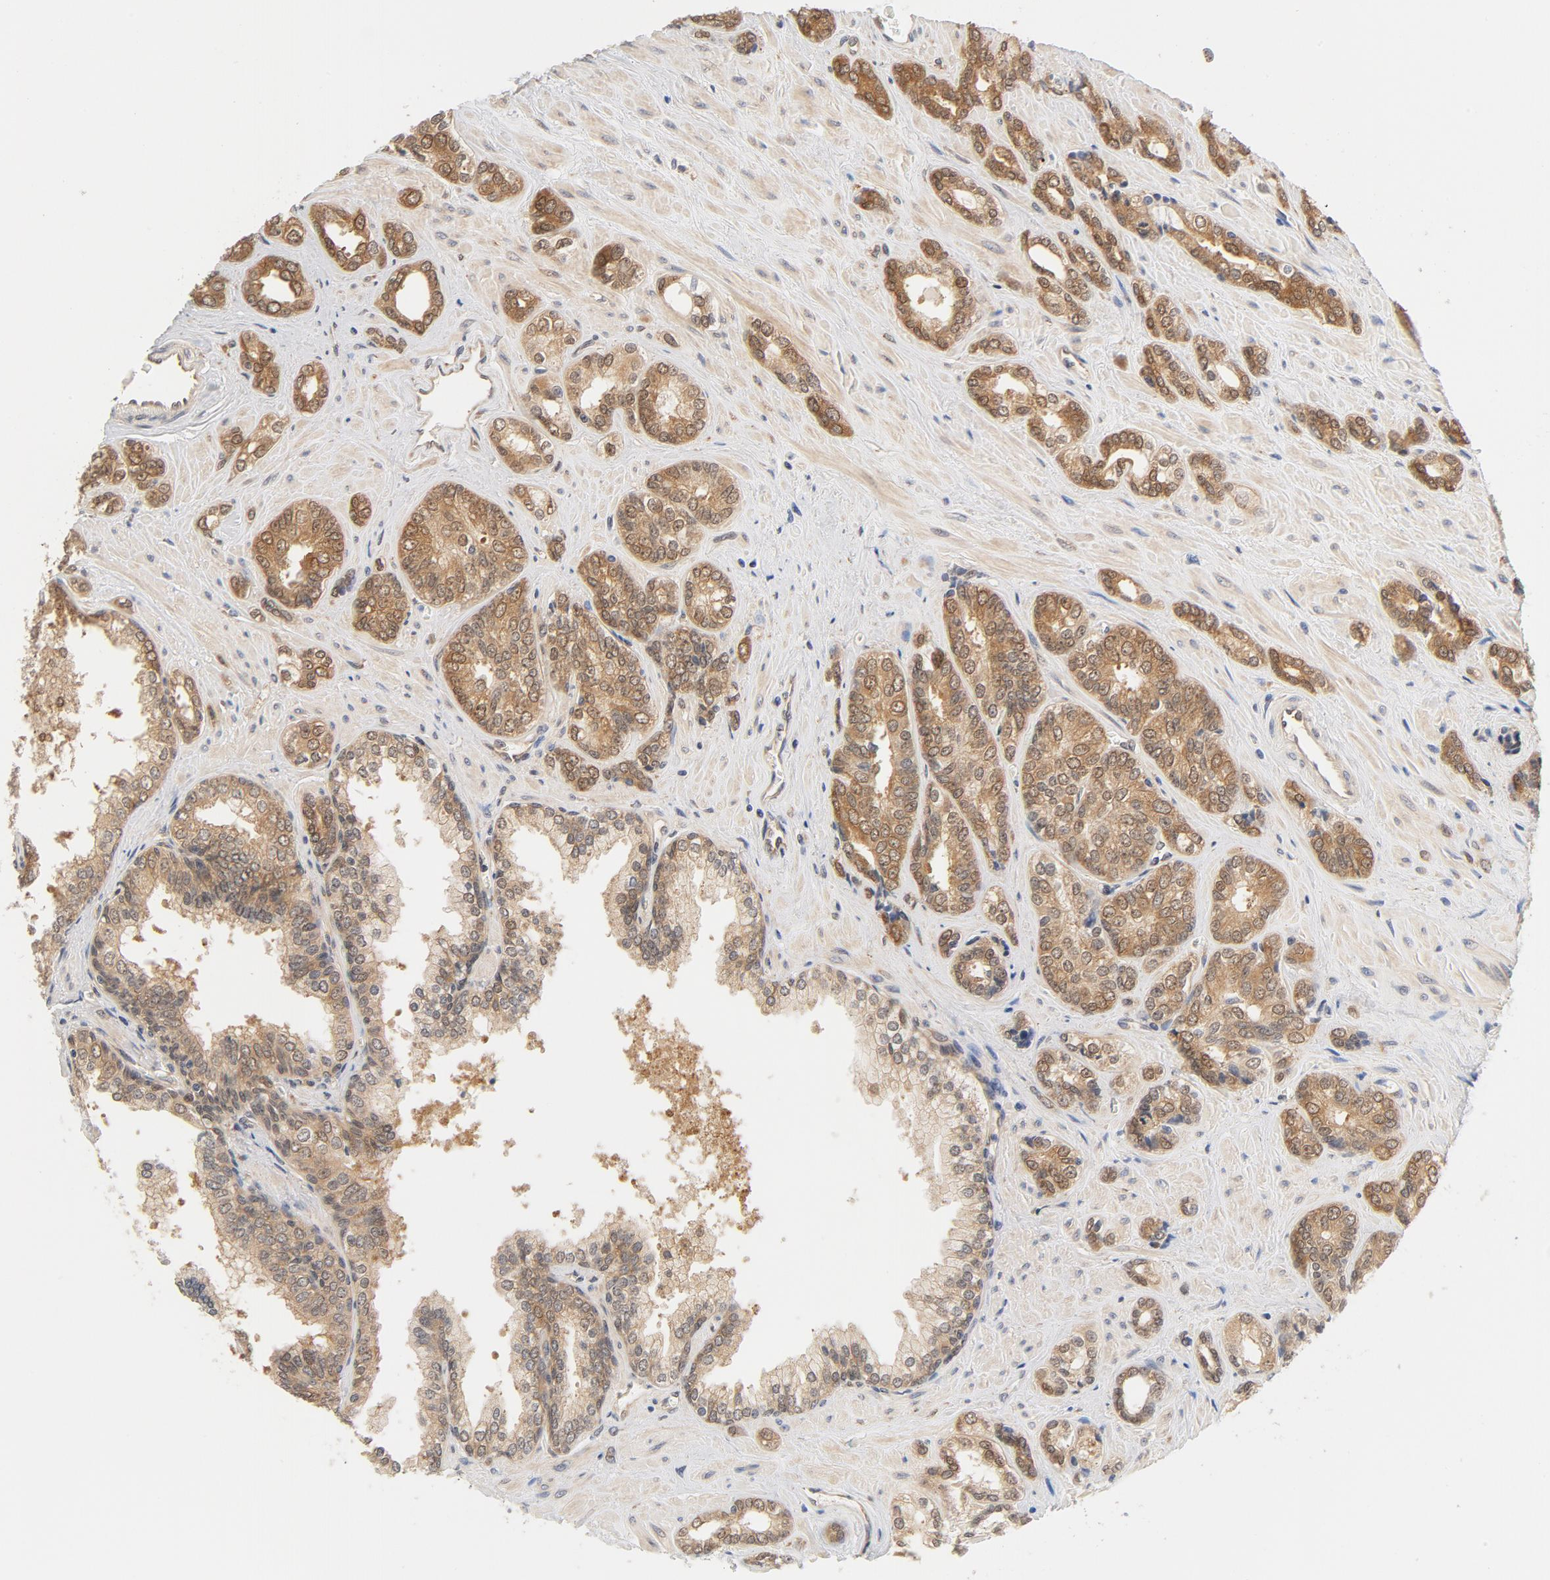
{"staining": {"intensity": "moderate", "quantity": ">75%", "location": "cytoplasmic/membranous"}, "tissue": "prostate cancer", "cell_type": "Tumor cells", "image_type": "cancer", "snomed": [{"axis": "morphology", "description": "Adenocarcinoma, High grade"}, {"axis": "topography", "description": "Prostate"}], "caption": "IHC photomicrograph of neoplastic tissue: human prostate cancer stained using IHC demonstrates medium levels of moderate protein expression localized specifically in the cytoplasmic/membranous of tumor cells, appearing as a cytoplasmic/membranous brown color.", "gene": "EIF4E", "patient": {"sex": "male", "age": 67}}